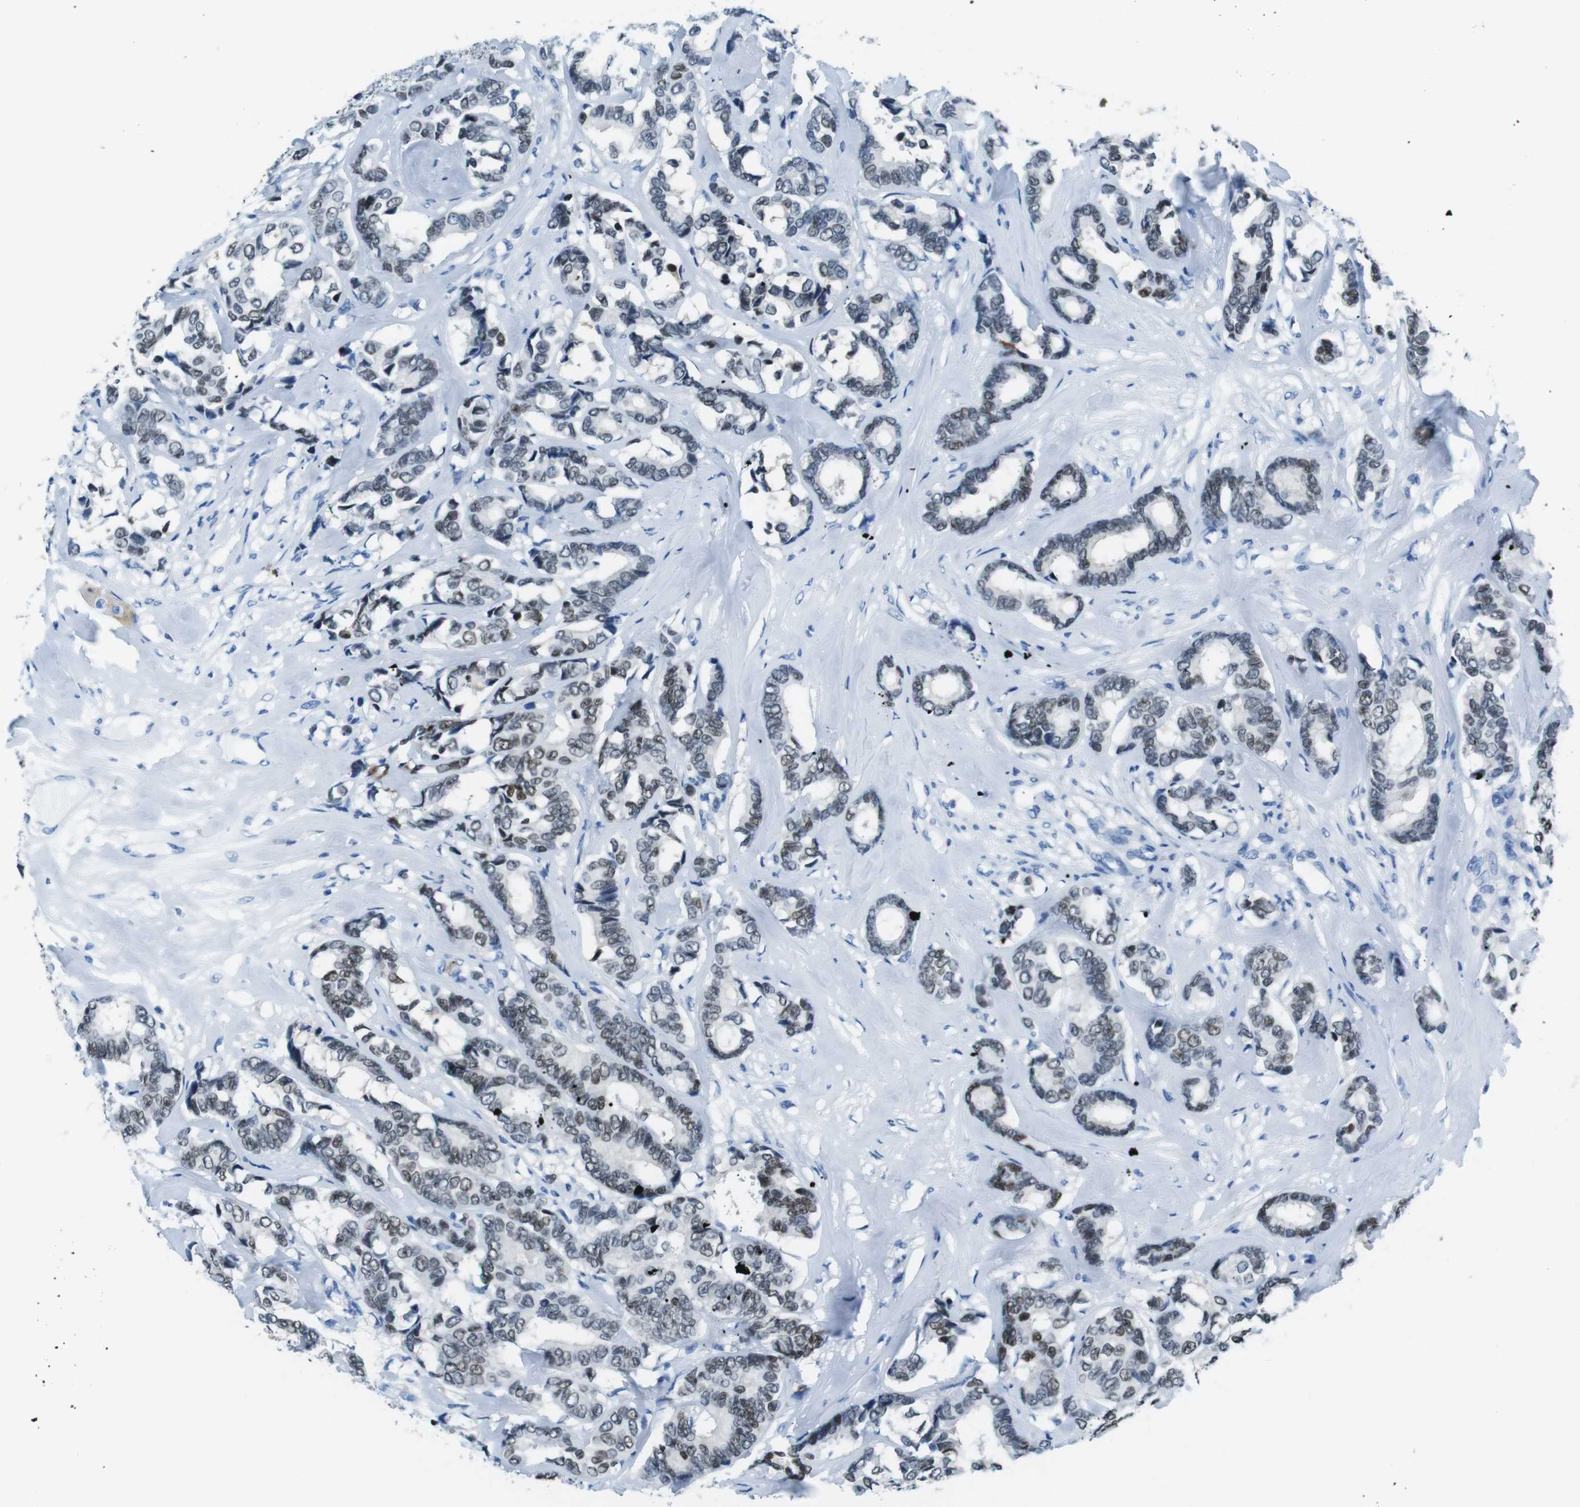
{"staining": {"intensity": "moderate", "quantity": "25%-75%", "location": "nuclear"}, "tissue": "breast cancer", "cell_type": "Tumor cells", "image_type": "cancer", "snomed": [{"axis": "morphology", "description": "Duct carcinoma"}, {"axis": "topography", "description": "Breast"}], "caption": "A micrograph showing moderate nuclear staining in approximately 25%-75% of tumor cells in intraductal carcinoma (breast), as visualized by brown immunohistochemical staining.", "gene": "TFAP2C", "patient": {"sex": "female", "age": 87}}